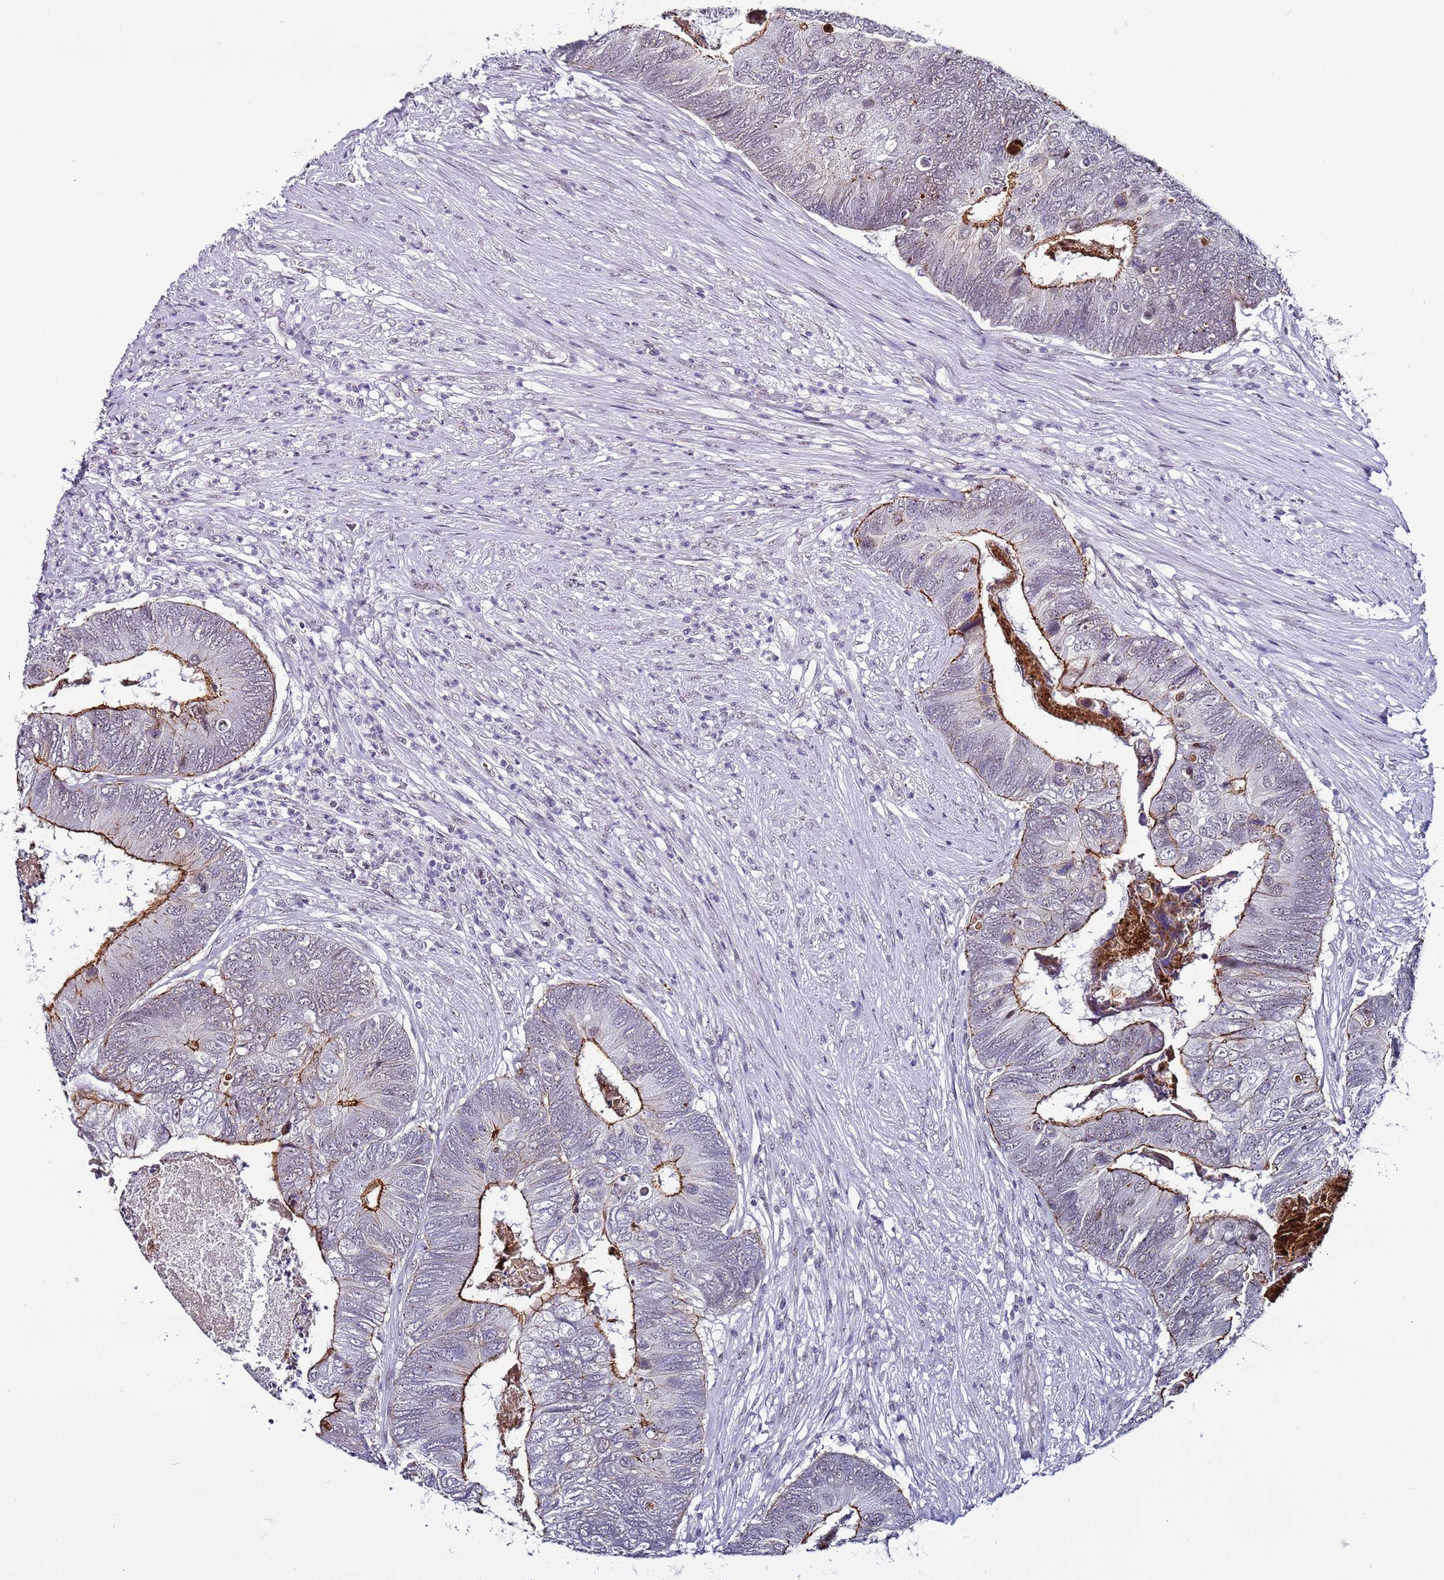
{"staining": {"intensity": "moderate", "quantity": "25%-75%", "location": "cytoplasmic/membranous"}, "tissue": "colorectal cancer", "cell_type": "Tumor cells", "image_type": "cancer", "snomed": [{"axis": "morphology", "description": "Adenocarcinoma, NOS"}, {"axis": "topography", "description": "Colon"}], "caption": "Colorectal cancer (adenocarcinoma) tissue reveals moderate cytoplasmic/membranous staining in approximately 25%-75% of tumor cells", "gene": "PSMA7", "patient": {"sex": "female", "age": 67}}